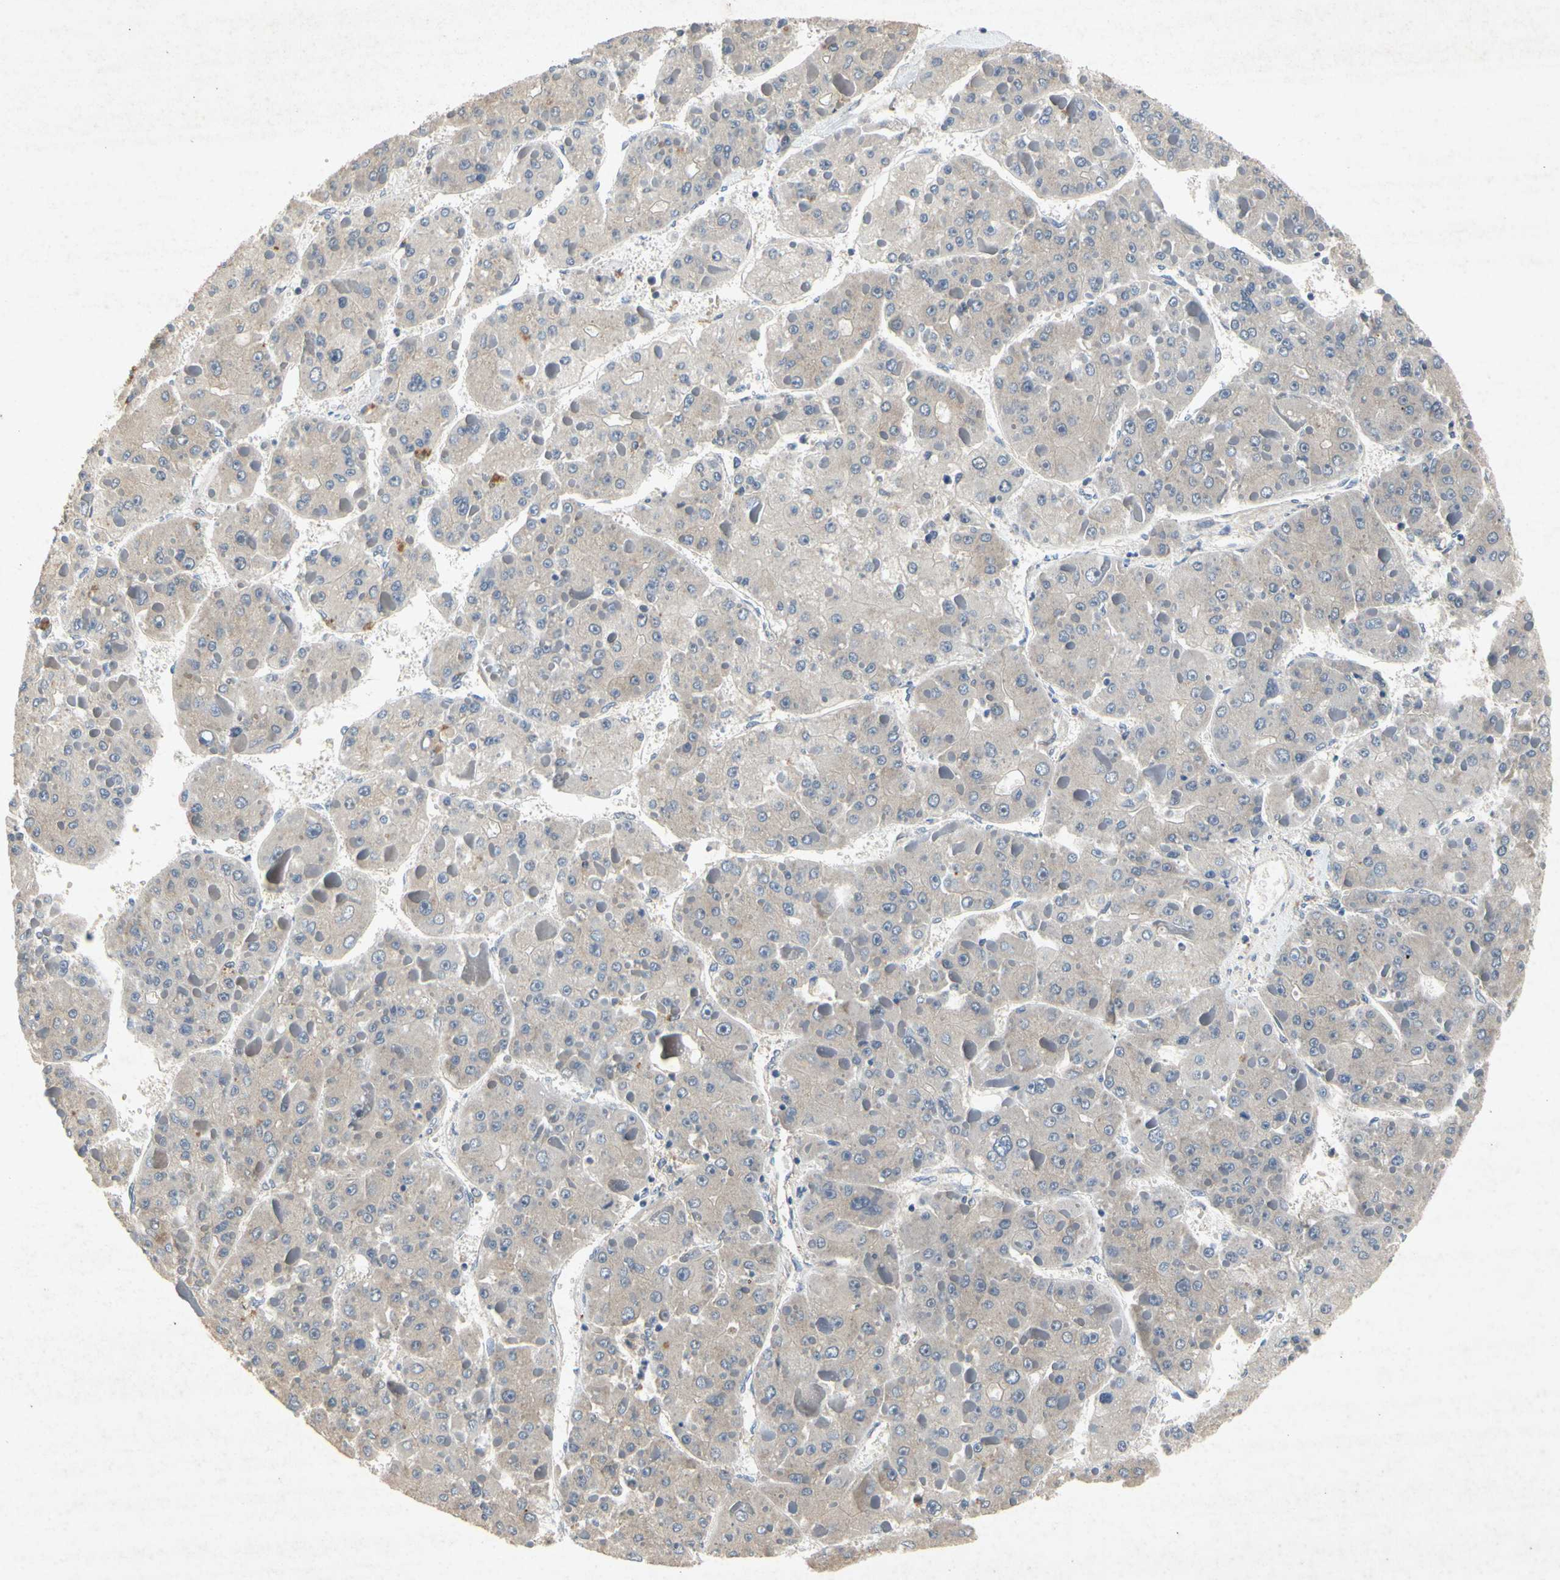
{"staining": {"intensity": "weak", "quantity": ">75%", "location": "cytoplasmic/membranous"}, "tissue": "liver cancer", "cell_type": "Tumor cells", "image_type": "cancer", "snomed": [{"axis": "morphology", "description": "Carcinoma, Hepatocellular, NOS"}, {"axis": "topography", "description": "Liver"}], "caption": "Tumor cells demonstrate weak cytoplasmic/membranous positivity in approximately >75% of cells in hepatocellular carcinoma (liver).", "gene": "RPS6KA1", "patient": {"sex": "female", "age": 73}}